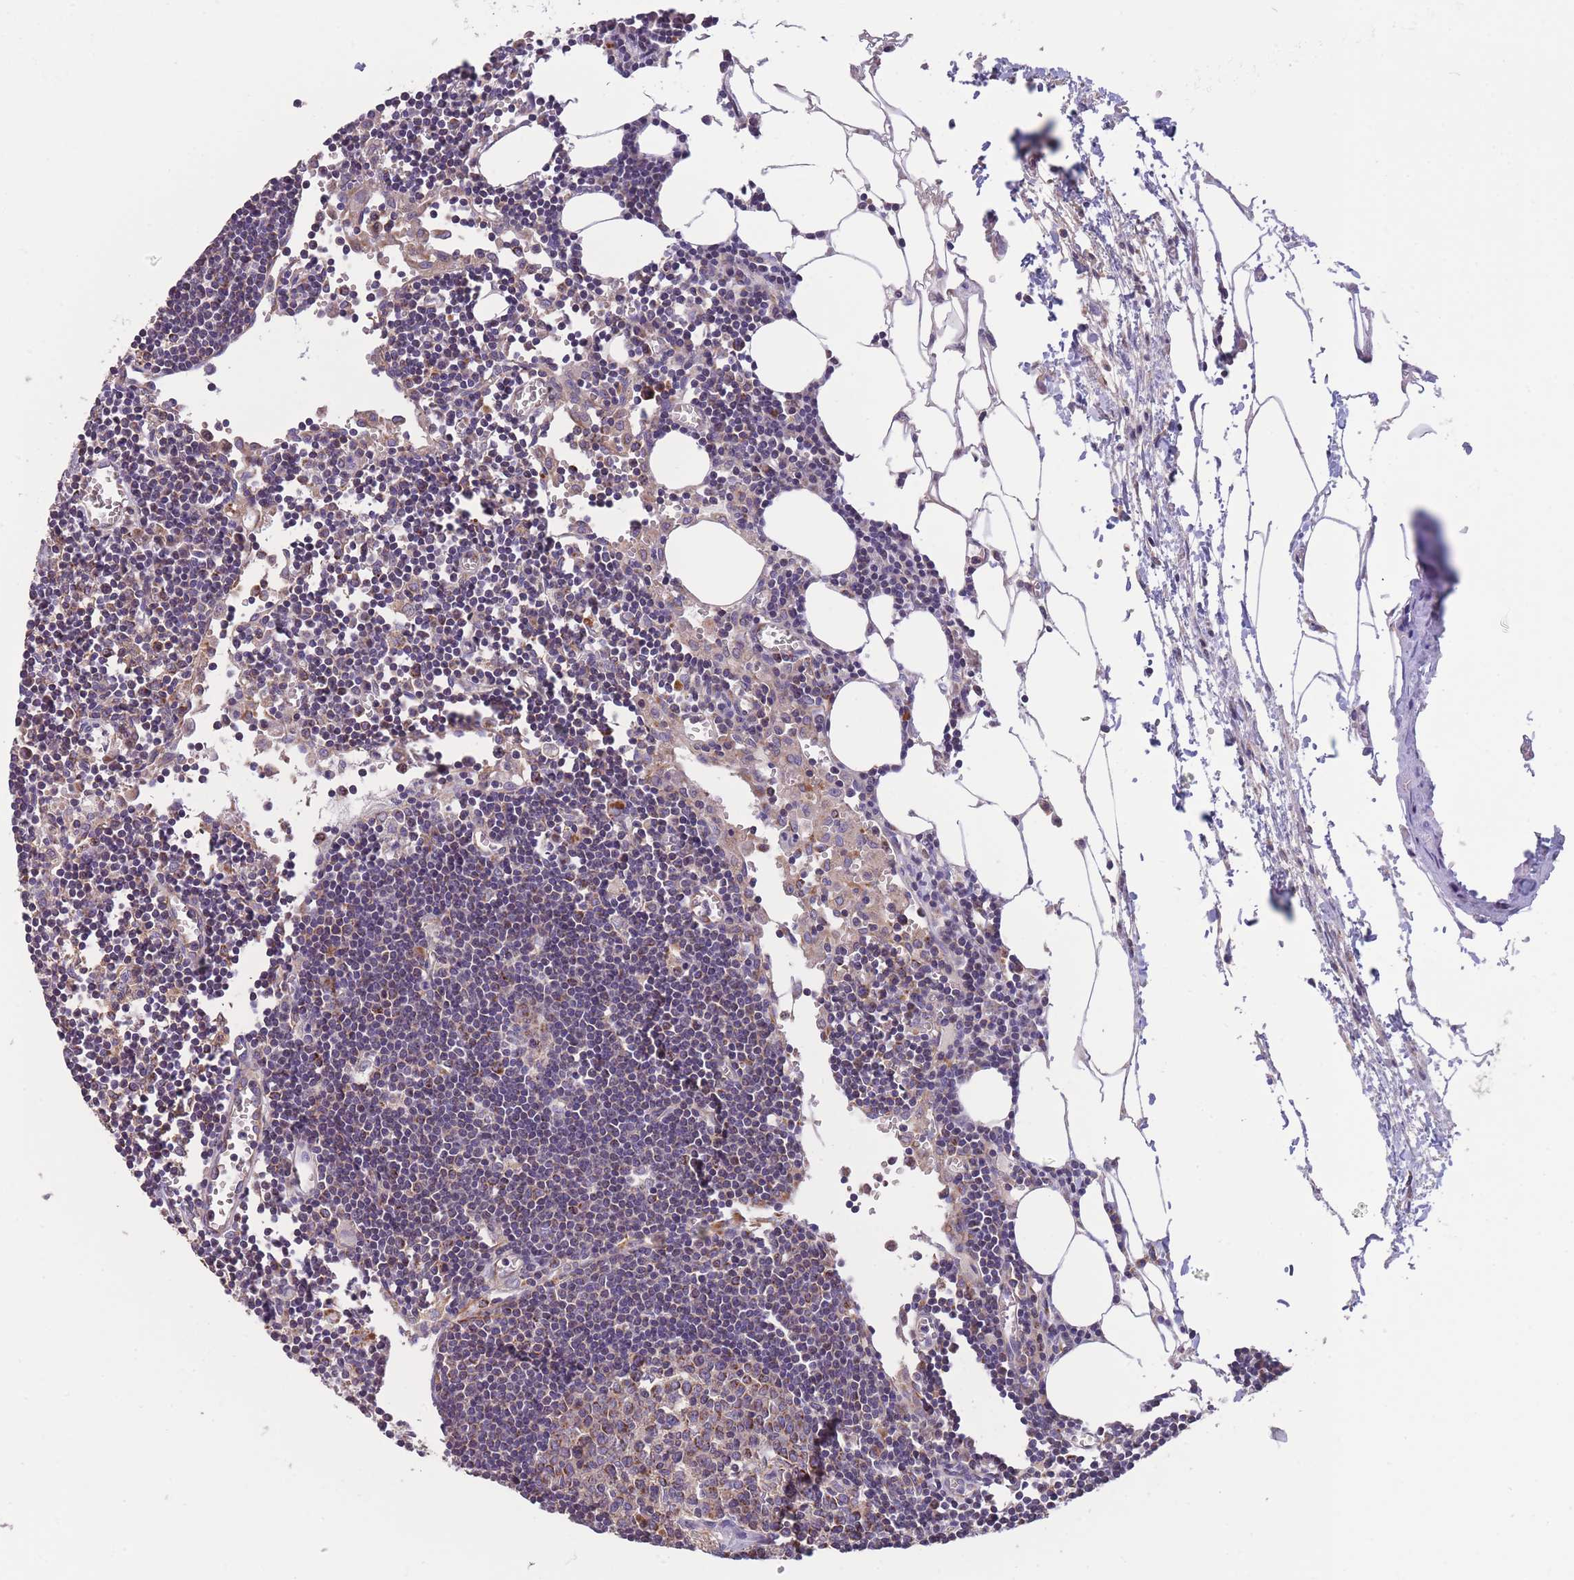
{"staining": {"intensity": "moderate", "quantity": "25%-75%", "location": "cytoplasmic/membranous"}, "tissue": "lymph node", "cell_type": "Germinal center cells", "image_type": "normal", "snomed": [{"axis": "morphology", "description": "Normal tissue, NOS"}, {"axis": "topography", "description": "Lymph node"}], "caption": "Immunohistochemical staining of normal human lymph node demonstrates medium levels of moderate cytoplasmic/membranous positivity in approximately 25%-75% of germinal center cells. (DAB = brown stain, brightfield microscopy at high magnification).", "gene": "SLC25A42", "patient": {"sex": "male", "age": 62}}